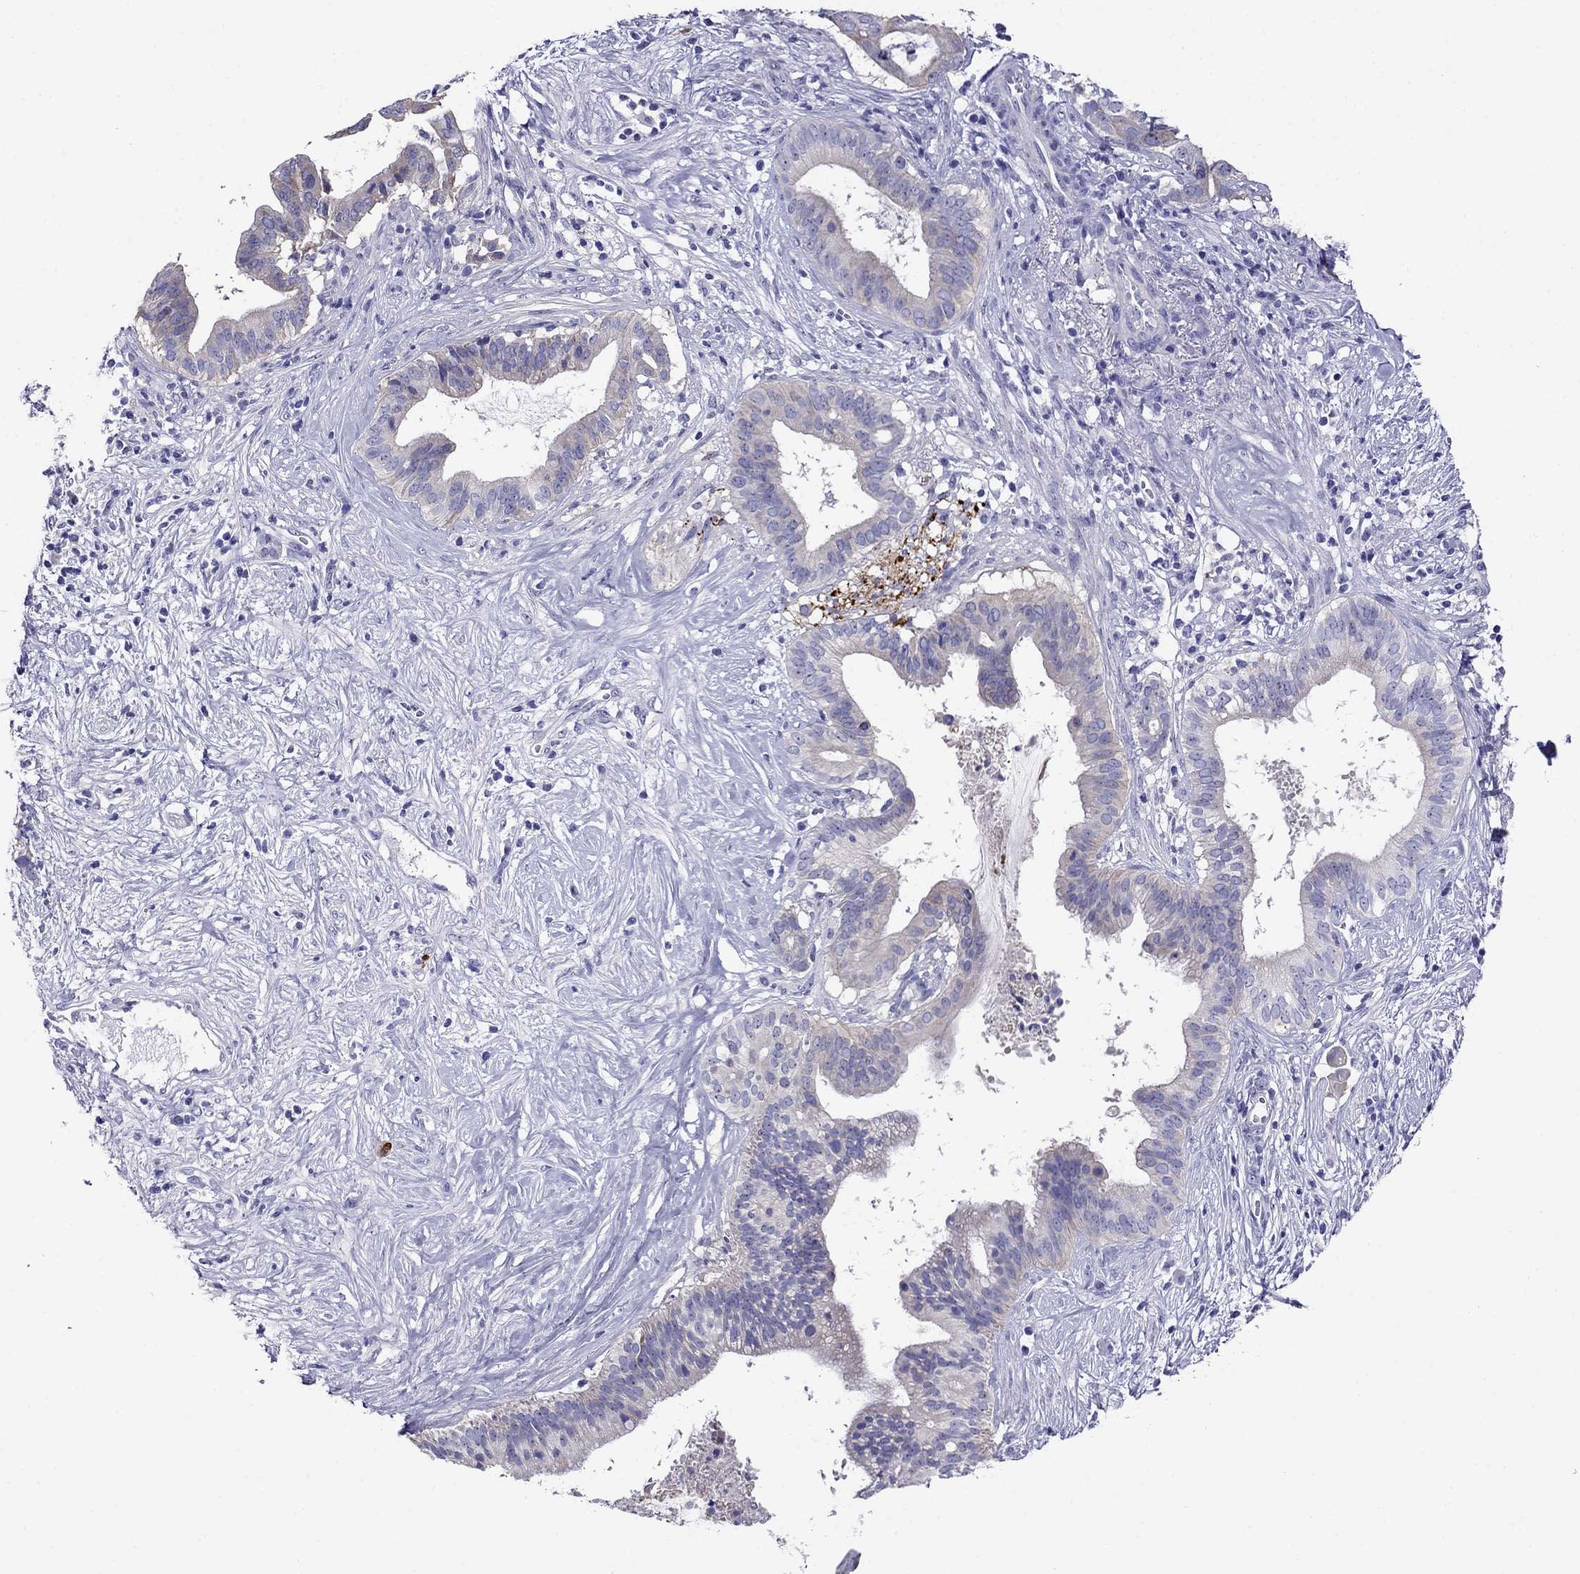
{"staining": {"intensity": "weak", "quantity": "25%-75%", "location": "cytoplasmic/membranous"}, "tissue": "pancreatic cancer", "cell_type": "Tumor cells", "image_type": "cancer", "snomed": [{"axis": "morphology", "description": "Adenocarcinoma, NOS"}, {"axis": "topography", "description": "Pancreas"}], "caption": "Tumor cells demonstrate low levels of weak cytoplasmic/membranous positivity in approximately 25%-75% of cells in human pancreatic cancer. (IHC, brightfield microscopy, high magnification).", "gene": "SCG2", "patient": {"sex": "male", "age": 61}}